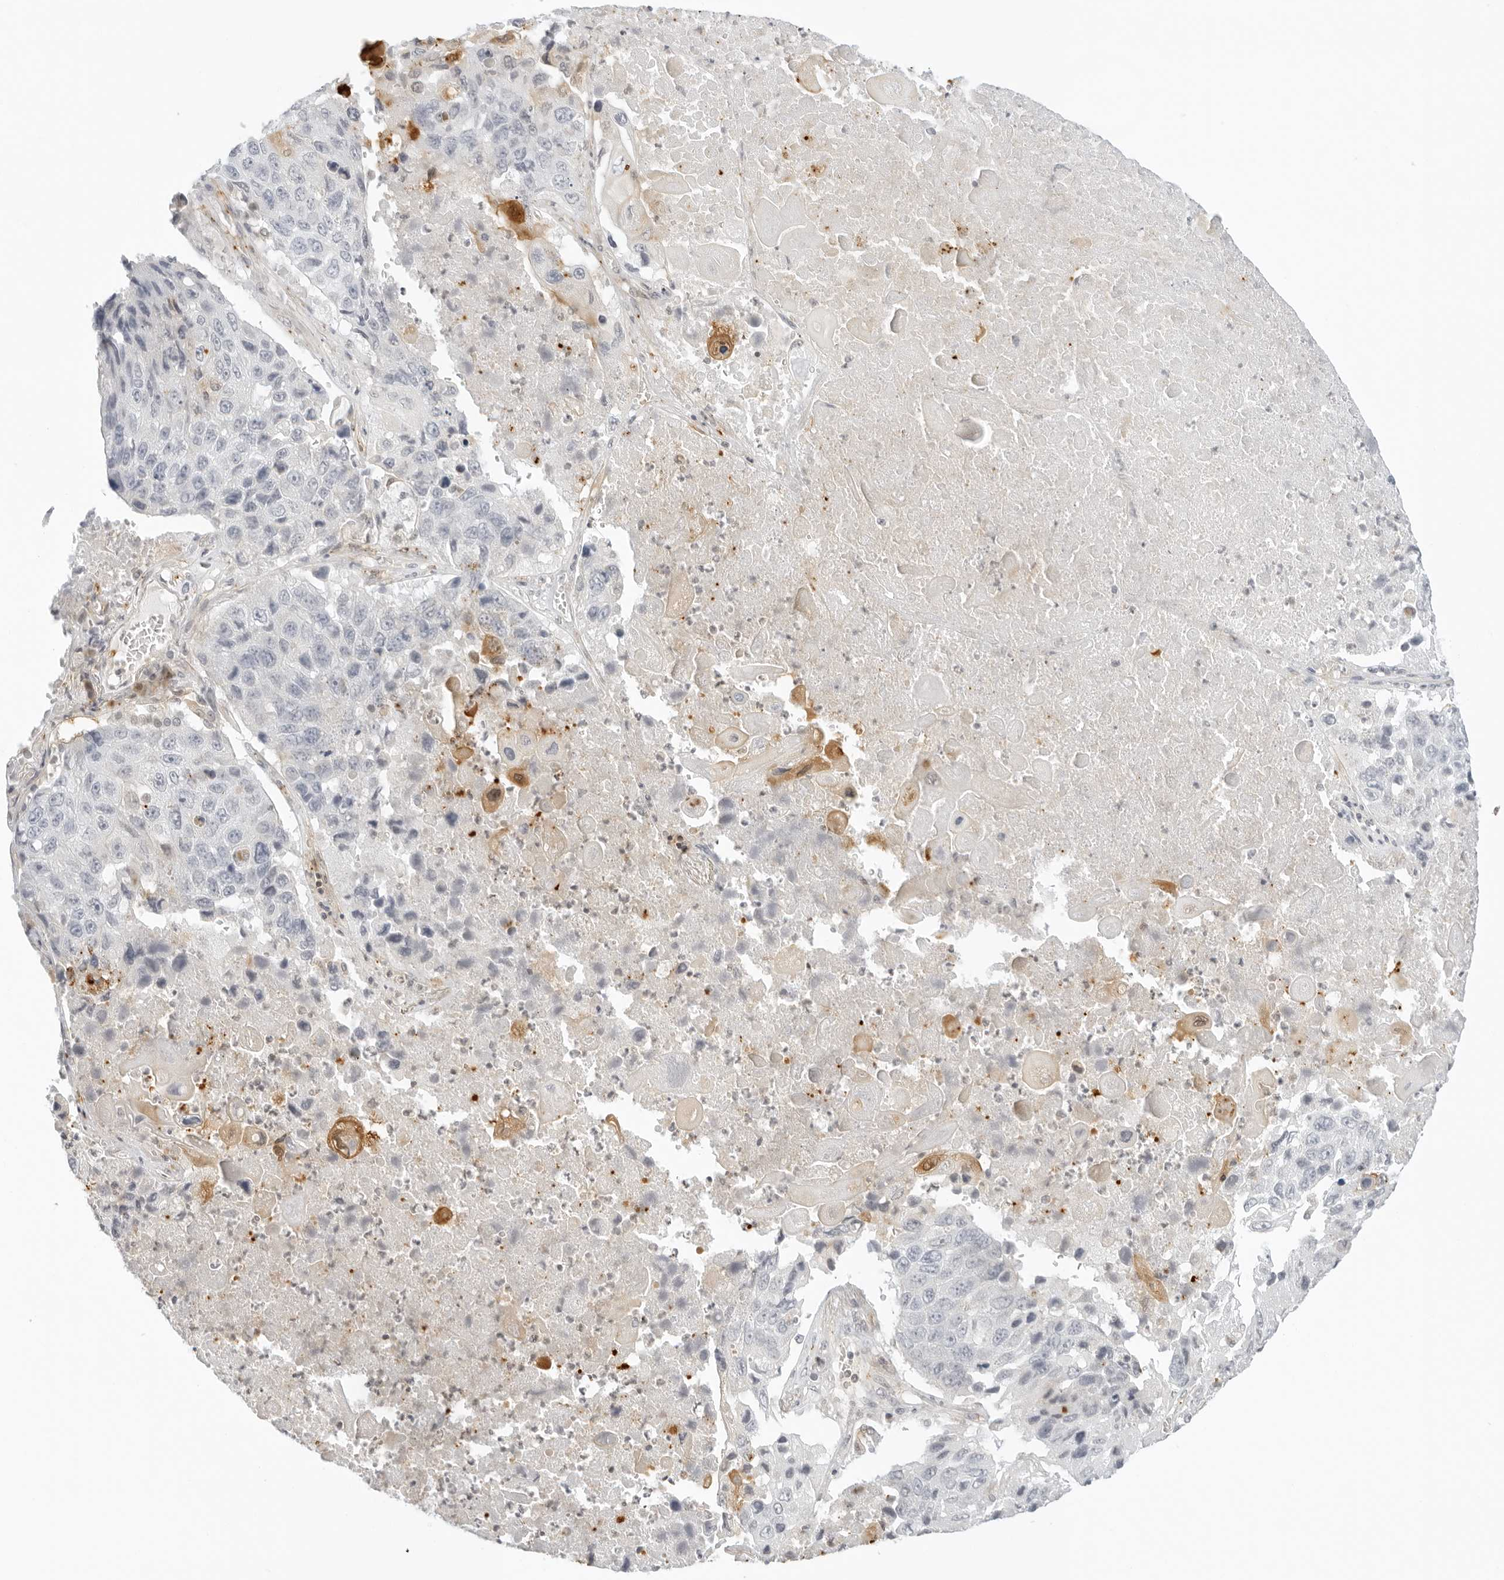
{"staining": {"intensity": "negative", "quantity": "none", "location": "none"}, "tissue": "lung cancer", "cell_type": "Tumor cells", "image_type": "cancer", "snomed": [{"axis": "morphology", "description": "Squamous cell carcinoma, NOS"}, {"axis": "topography", "description": "Lung"}], "caption": "The photomicrograph reveals no significant positivity in tumor cells of squamous cell carcinoma (lung).", "gene": "OSCP1", "patient": {"sex": "male", "age": 61}}